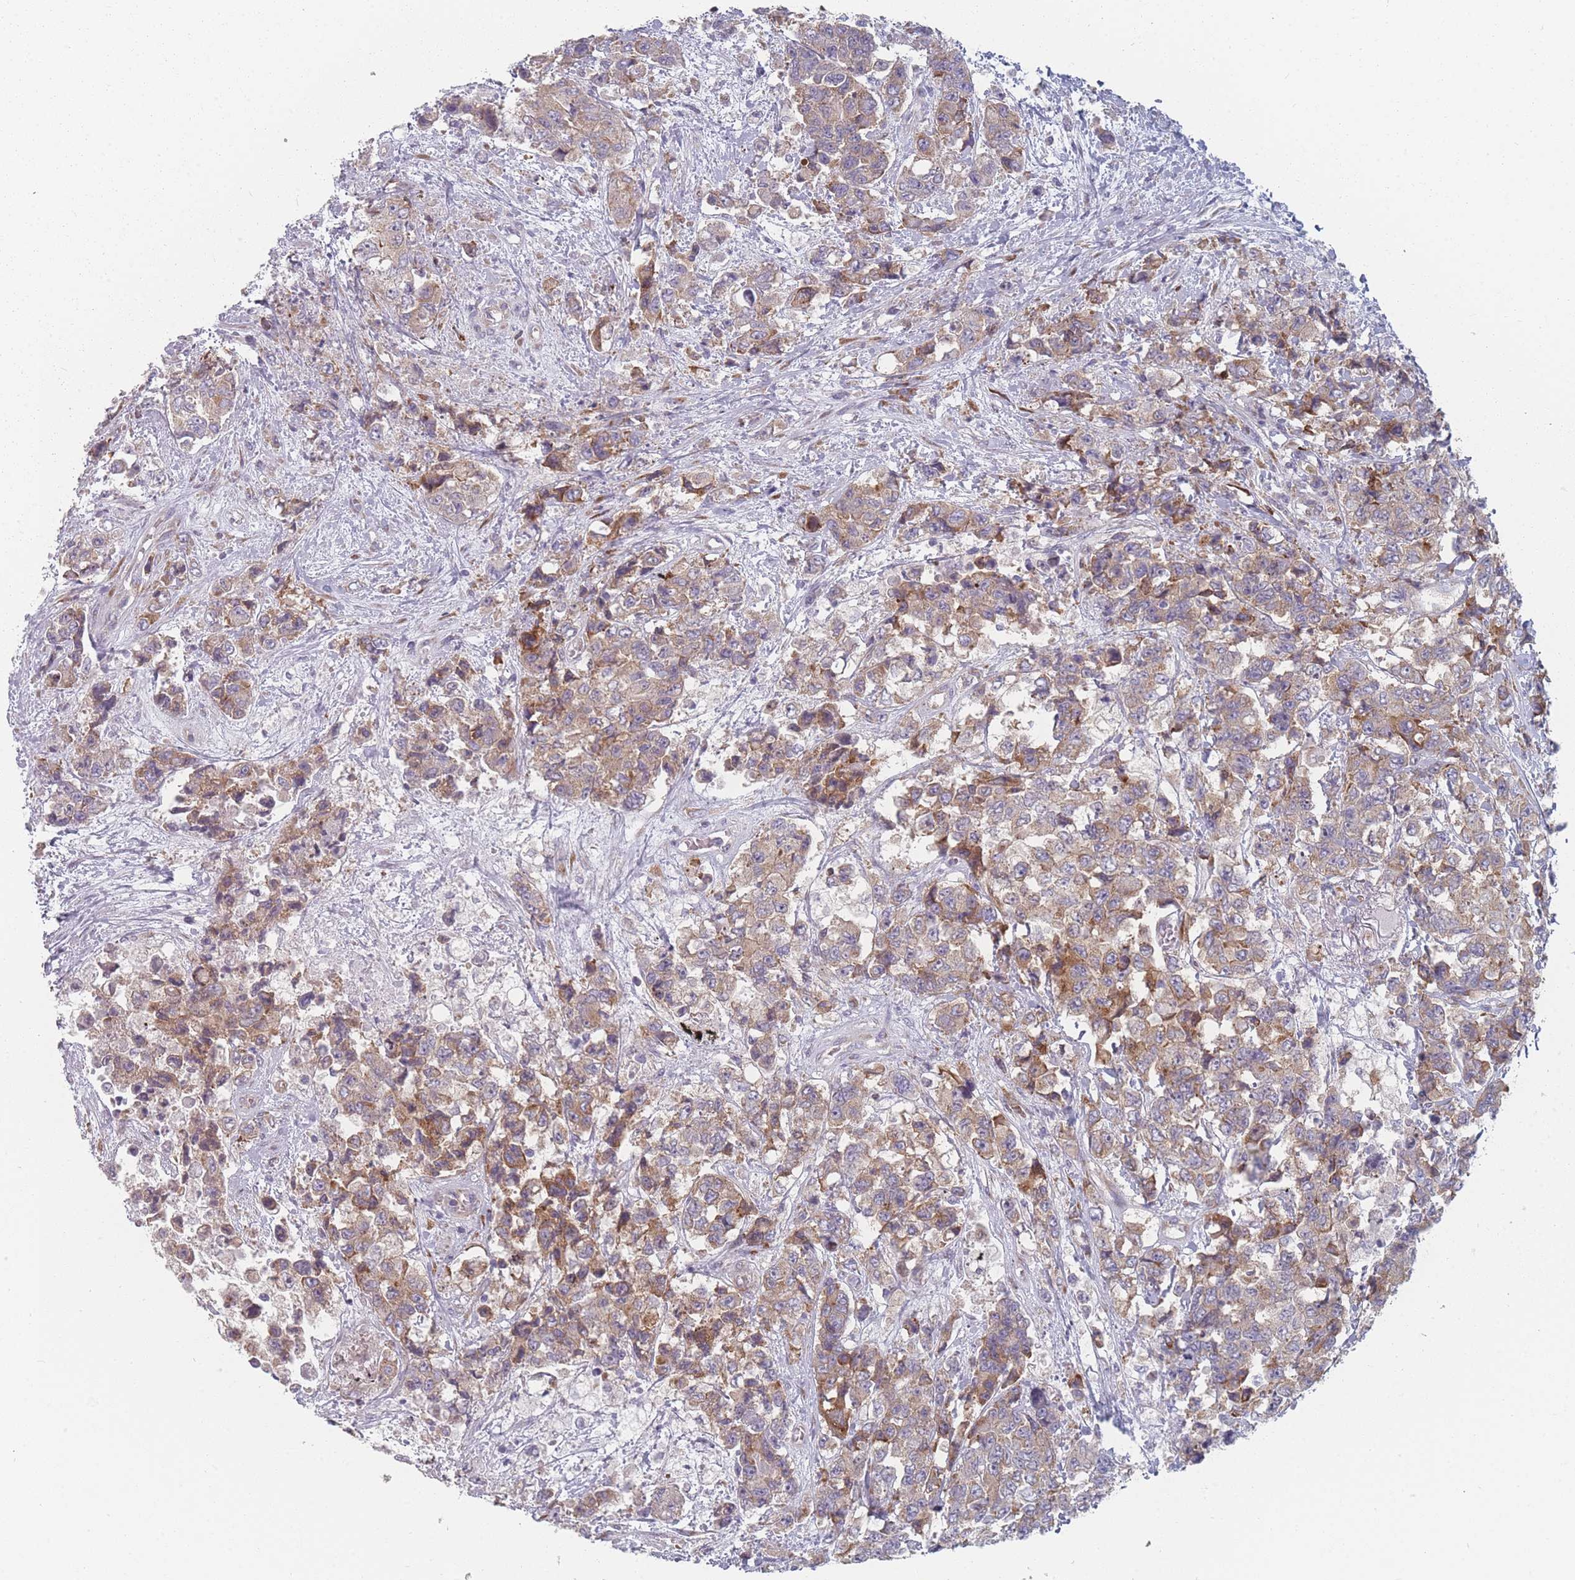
{"staining": {"intensity": "weak", "quantity": ">75%", "location": "cytoplasmic/membranous"}, "tissue": "urothelial cancer", "cell_type": "Tumor cells", "image_type": "cancer", "snomed": [{"axis": "morphology", "description": "Urothelial carcinoma, High grade"}, {"axis": "topography", "description": "Urinary bladder"}], "caption": "Protein staining reveals weak cytoplasmic/membranous positivity in approximately >75% of tumor cells in urothelial cancer.", "gene": "CACNG5", "patient": {"sex": "female", "age": 78}}